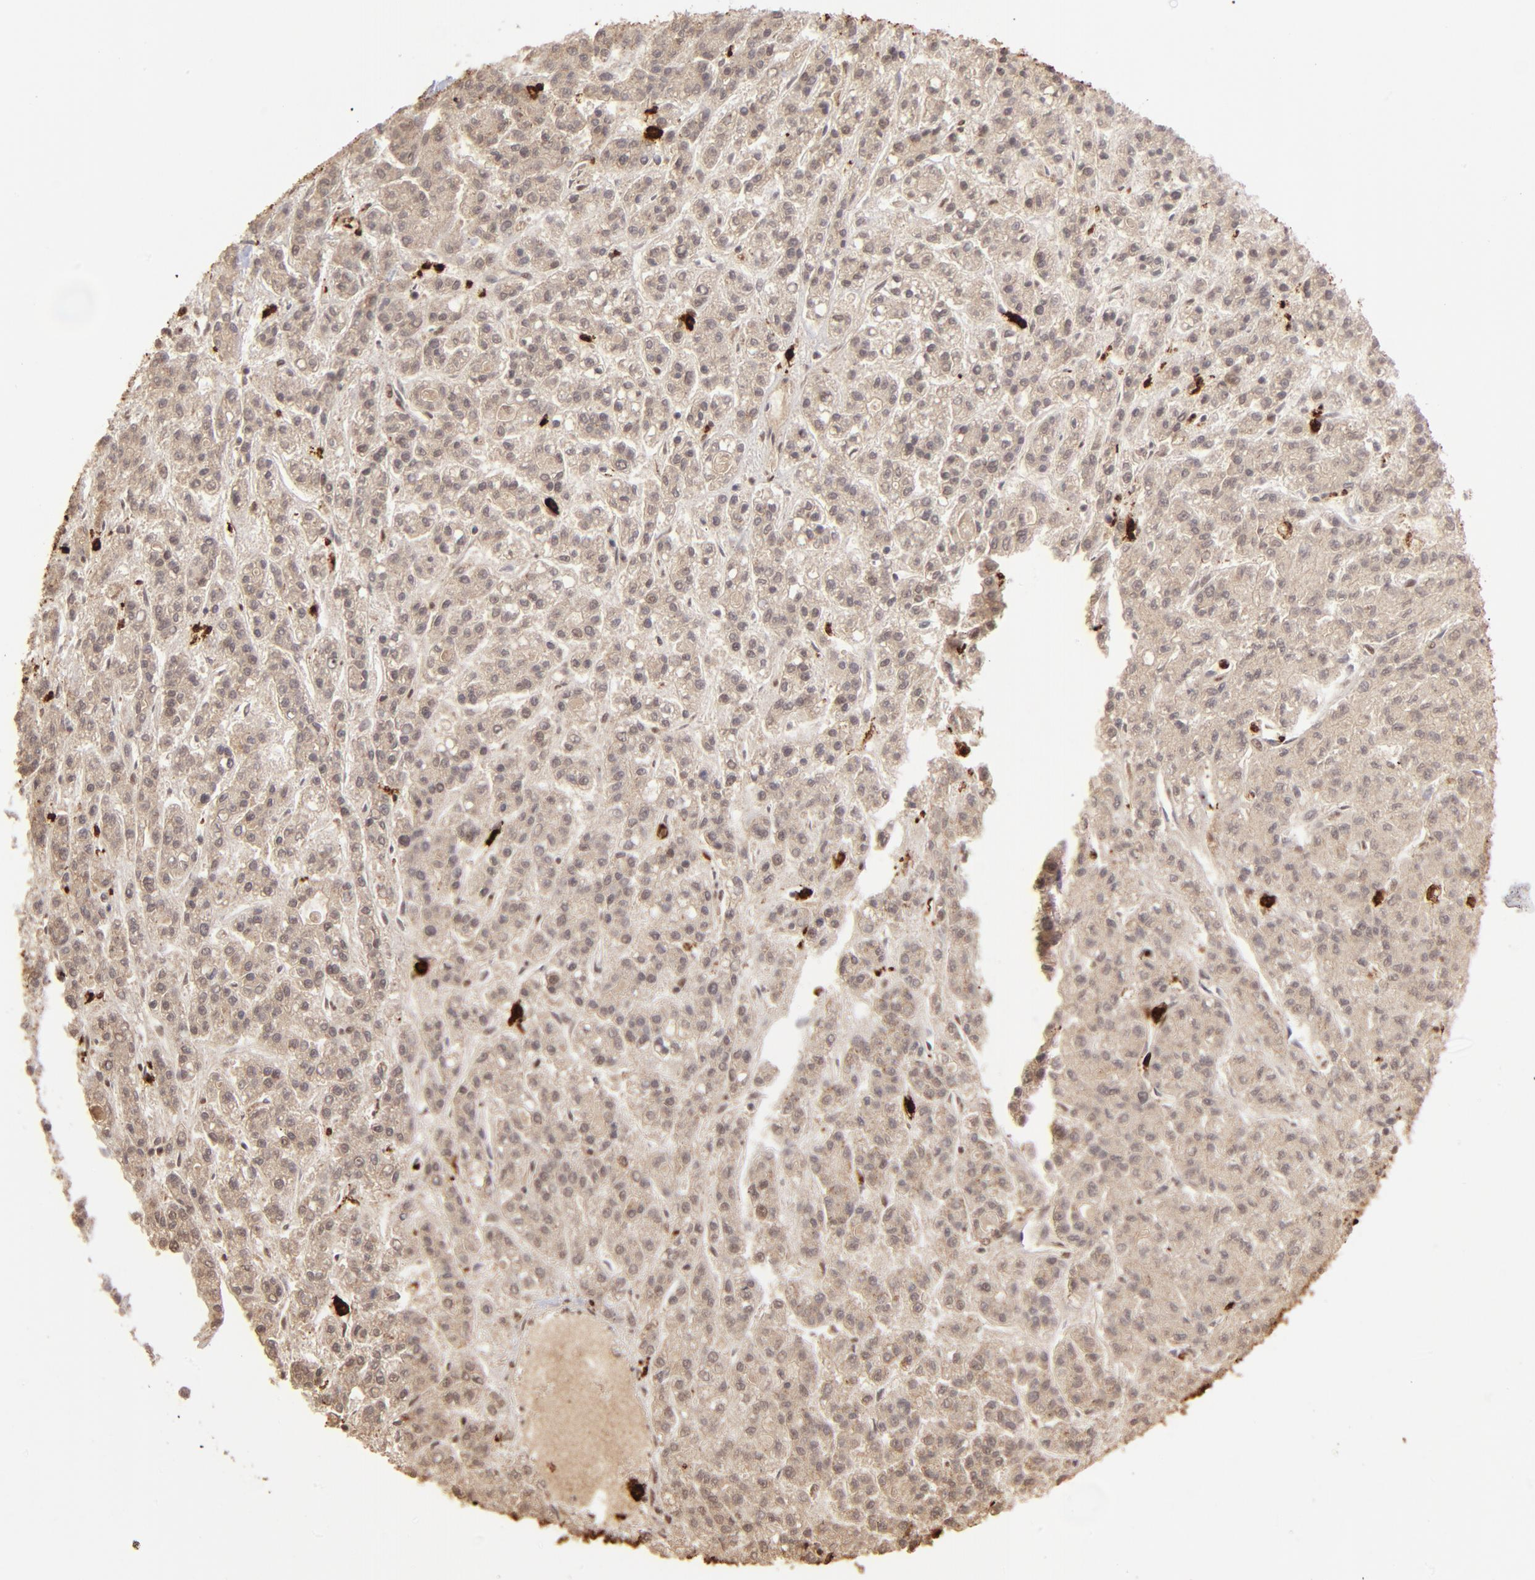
{"staining": {"intensity": "weak", "quantity": ">75%", "location": "cytoplasmic/membranous"}, "tissue": "liver cancer", "cell_type": "Tumor cells", "image_type": "cancer", "snomed": [{"axis": "morphology", "description": "Carcinoma, Hepatocellular, NOS"}, {"axis": "topography", "description": "Liver"}], "caption": "Hepatocellular carcinoma (liver) stained with immunohistochemistry (IHC) reveals weak cytoplasmic/membranous positivity in approximately >75% of tumor cells. (DAB (3,3'-diaminobenzidine) = brown stain, brightfield microscopy at high magnification).", "gene": "ZFX", "patient": {"sex": "male", "age": 70}}